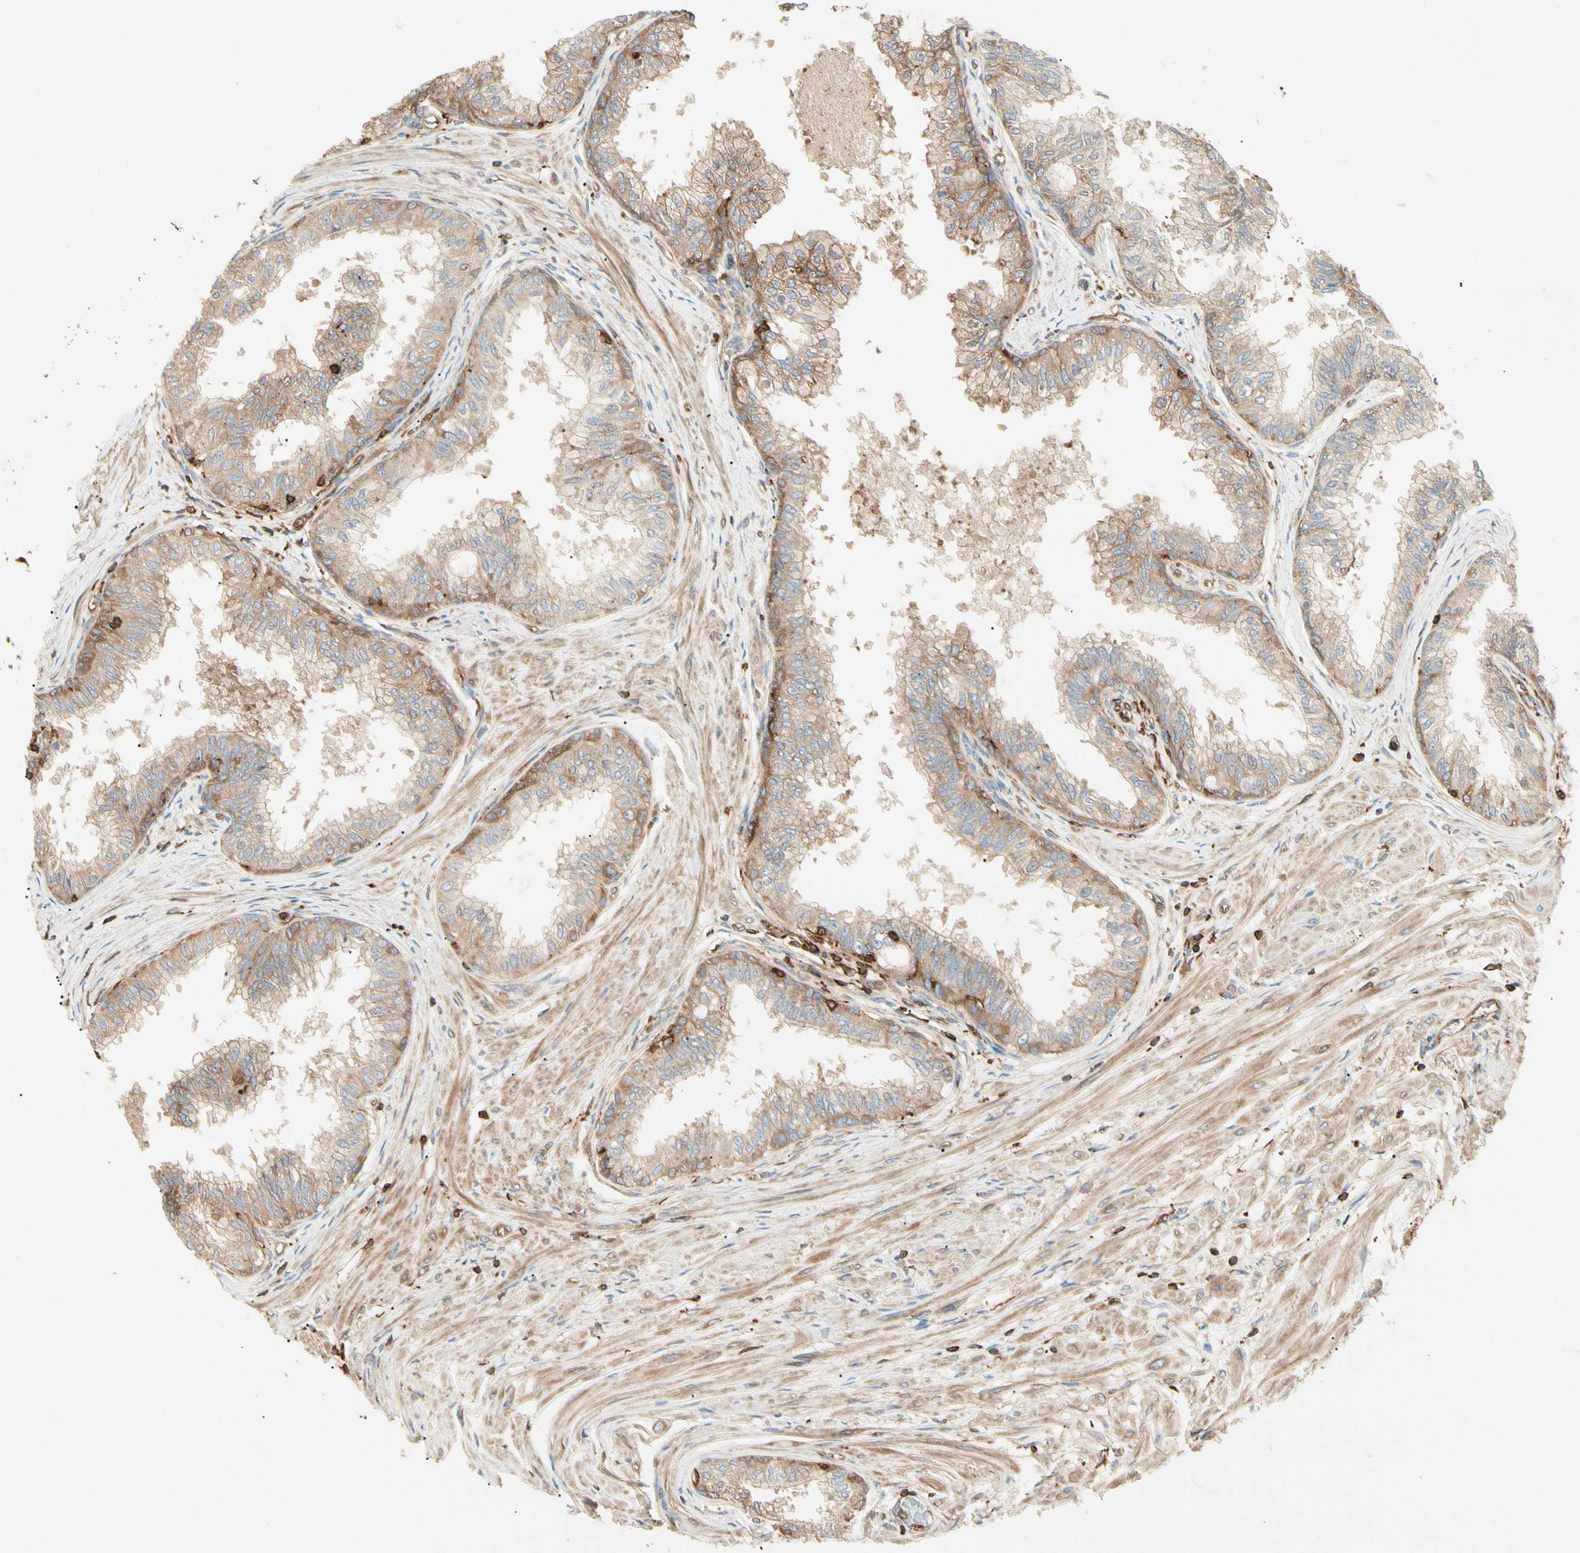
{"staining": {"intensity": "moderate", "quantity": ">75%", "location": "cytoplasmic/membranous"}, "tissue": "prostate", "cell_type": "Glandular cells", "image_type": "normal", "snomed": [{"axis": "morphology", "description": "Normal tissue, NOS"}, {"axis": "topography", "description": "Prostate"}, {"axis": "topography", "description": "Seminal veicle"}], "caption": "This is an image of immunohistochemistry (IHC) staining of unremarkable prostate, which shows moderate positivity in the cytoplasmic/membranous of glandular cells.", "gene": "ARPC2", "patient": {"sex": "male", "age": 60}}